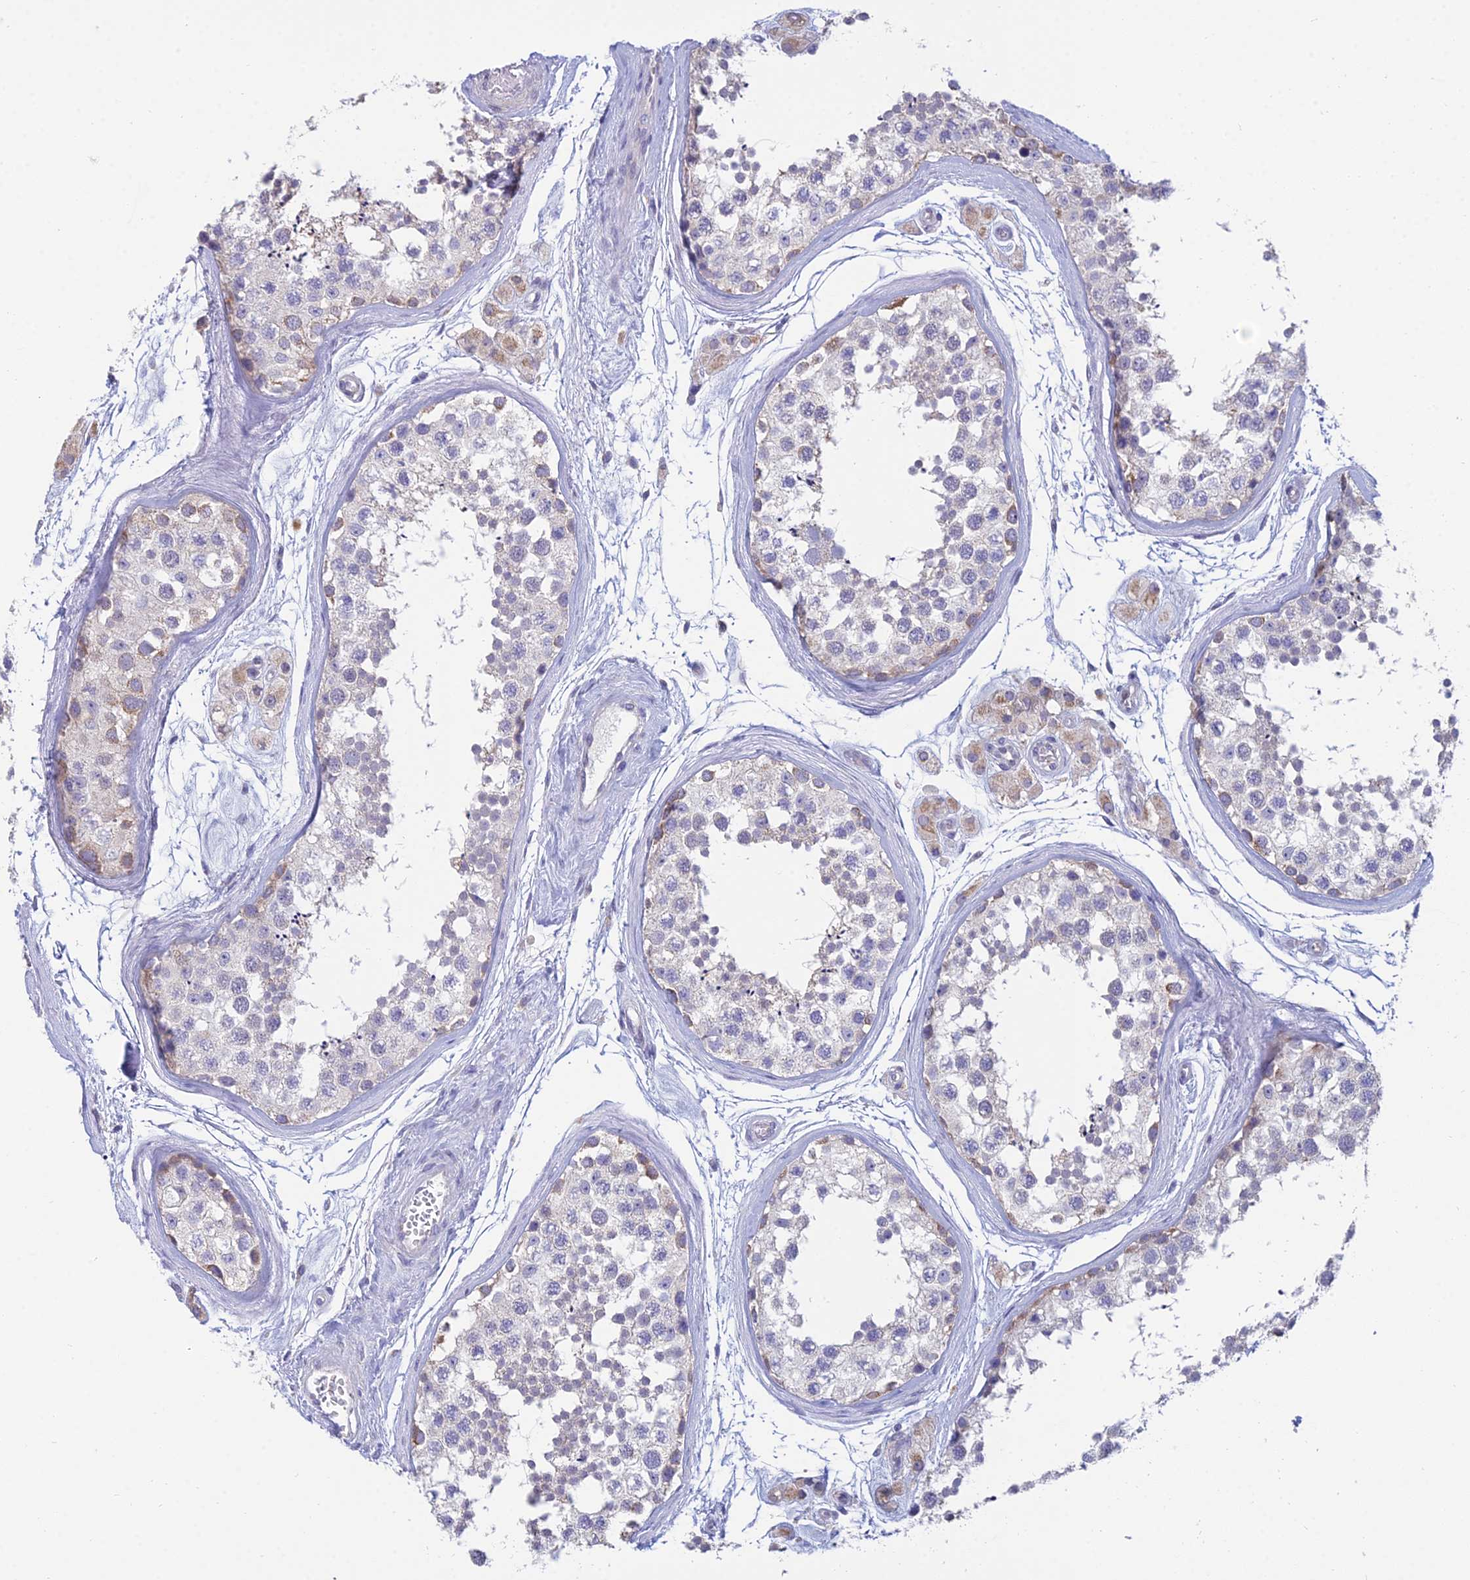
{"staining": {"intensity": "weak", "quantity": "<25%", "location": "cytoplasmic/membranous"}, "tissue": "testis", "cell_type": "Cells in seminiferous ducts", "image_type": "normal", "snomed": [{"axis": "morphology", "description": "Normal tissue, NOS"}, {"axis": "topography", "description": "Testis"}], "caption": "Immunohistochemistry (IHC) photomicrograph of normal testis: testis stained with DAB (3,3'-diaminobenzidine) reveals no significant protein staining in cells in seminiferous ducts. The staining was performed using DAB to visualize the protein expression in brown, while the nuclei were stained in blue with hematoxylin (Magnification: 20x).", "gene": "CFAP206", "patient": {"sex": "male", "age": 56}}